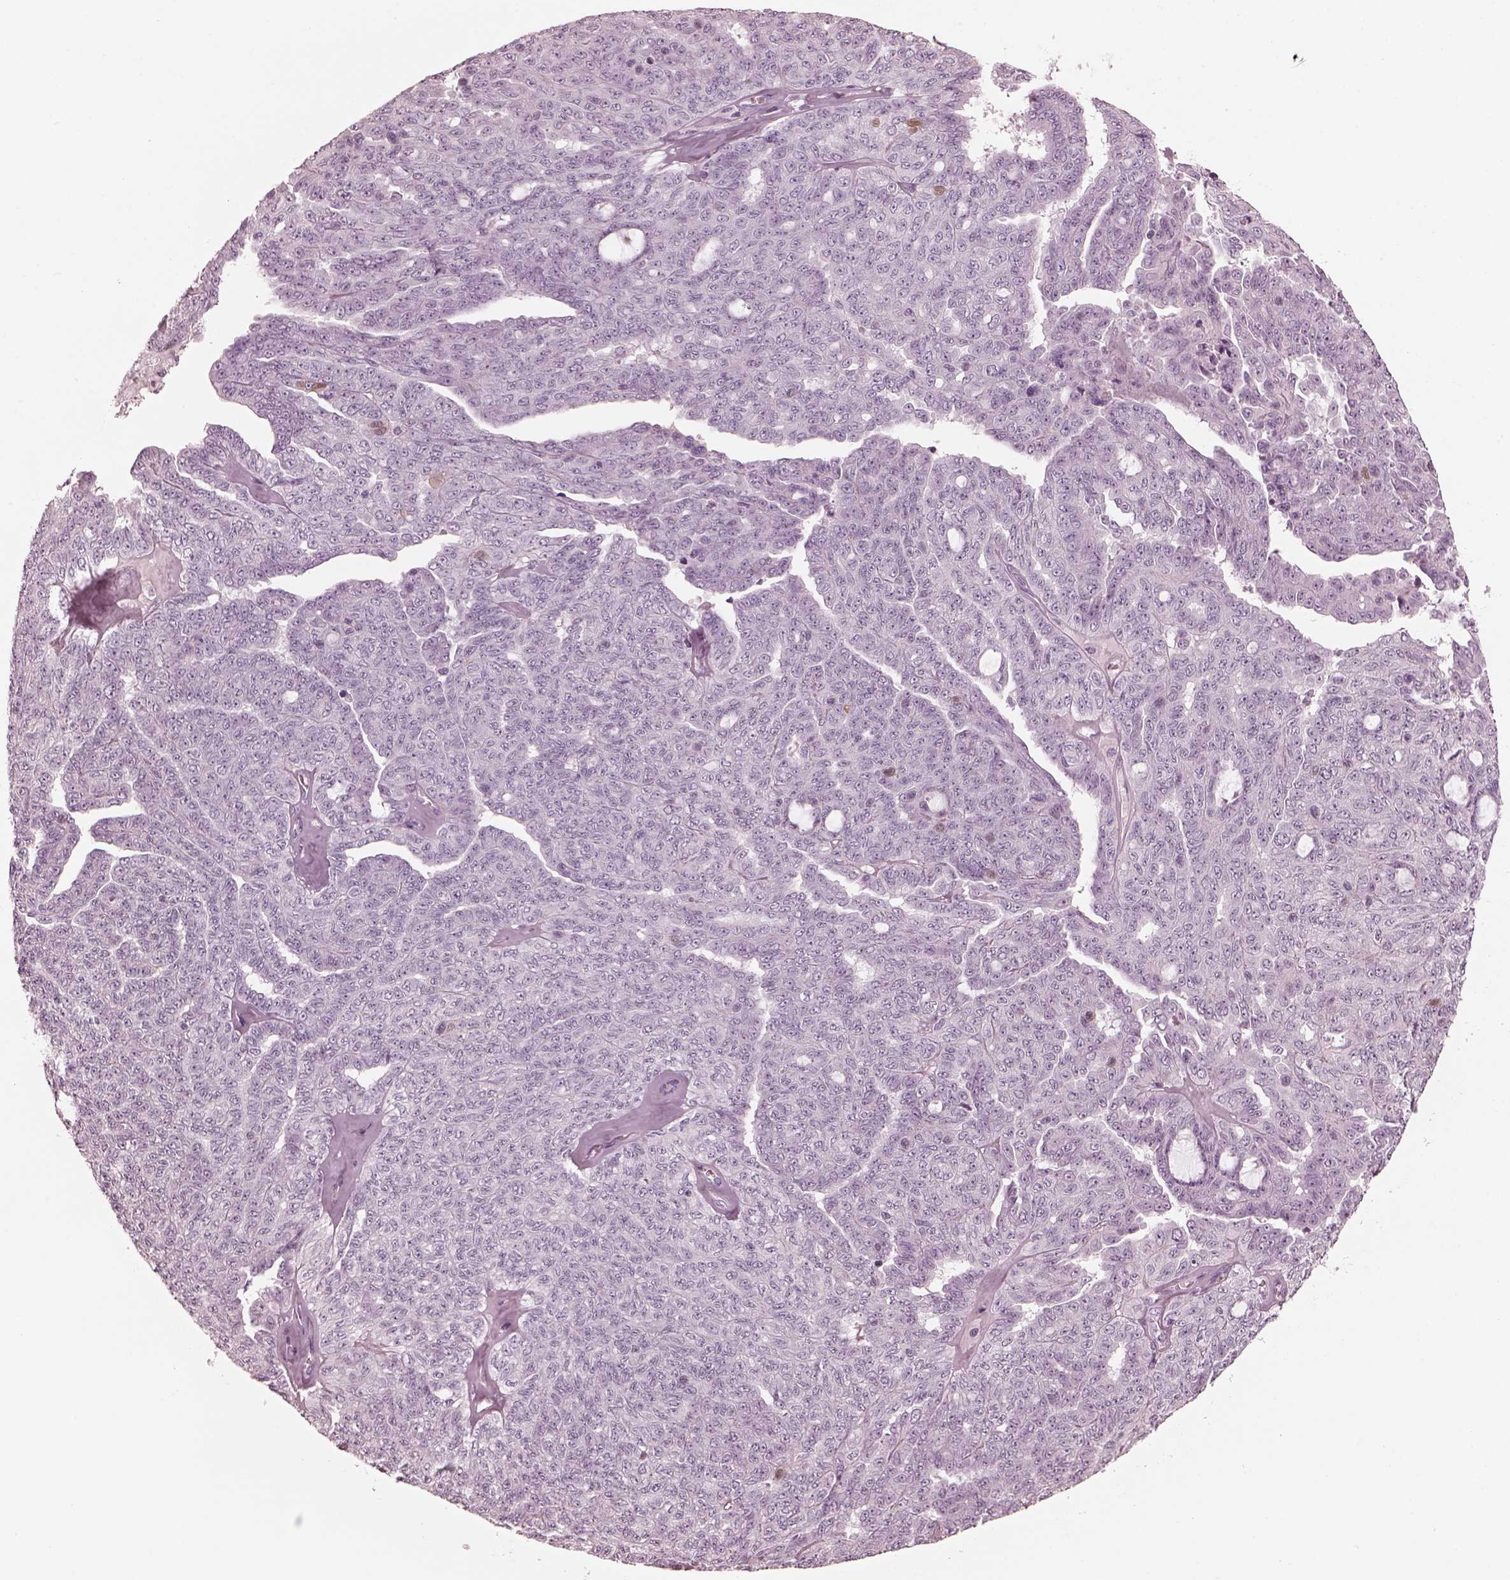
{"staining": {"intensity": "negative", "quantity": "none", "location": "none"}, "tissue": "ovarian cancer", "cell_type": "Tumor cells", "image_type": "cancer", "snomed": [{"axis": "morphology", "description": "Cystadenocarcinoma, serous, NOS"}, {"axis": "topography", "description": "Ovary"}], "caption": "Human serous cystadenocarcinoma (ovarian) stained for a protein using immunohistochemistry demonstrates no expression in tumor cells.", "gene": "C2orf81", "patient": {"sex": "female", "age": 71}}